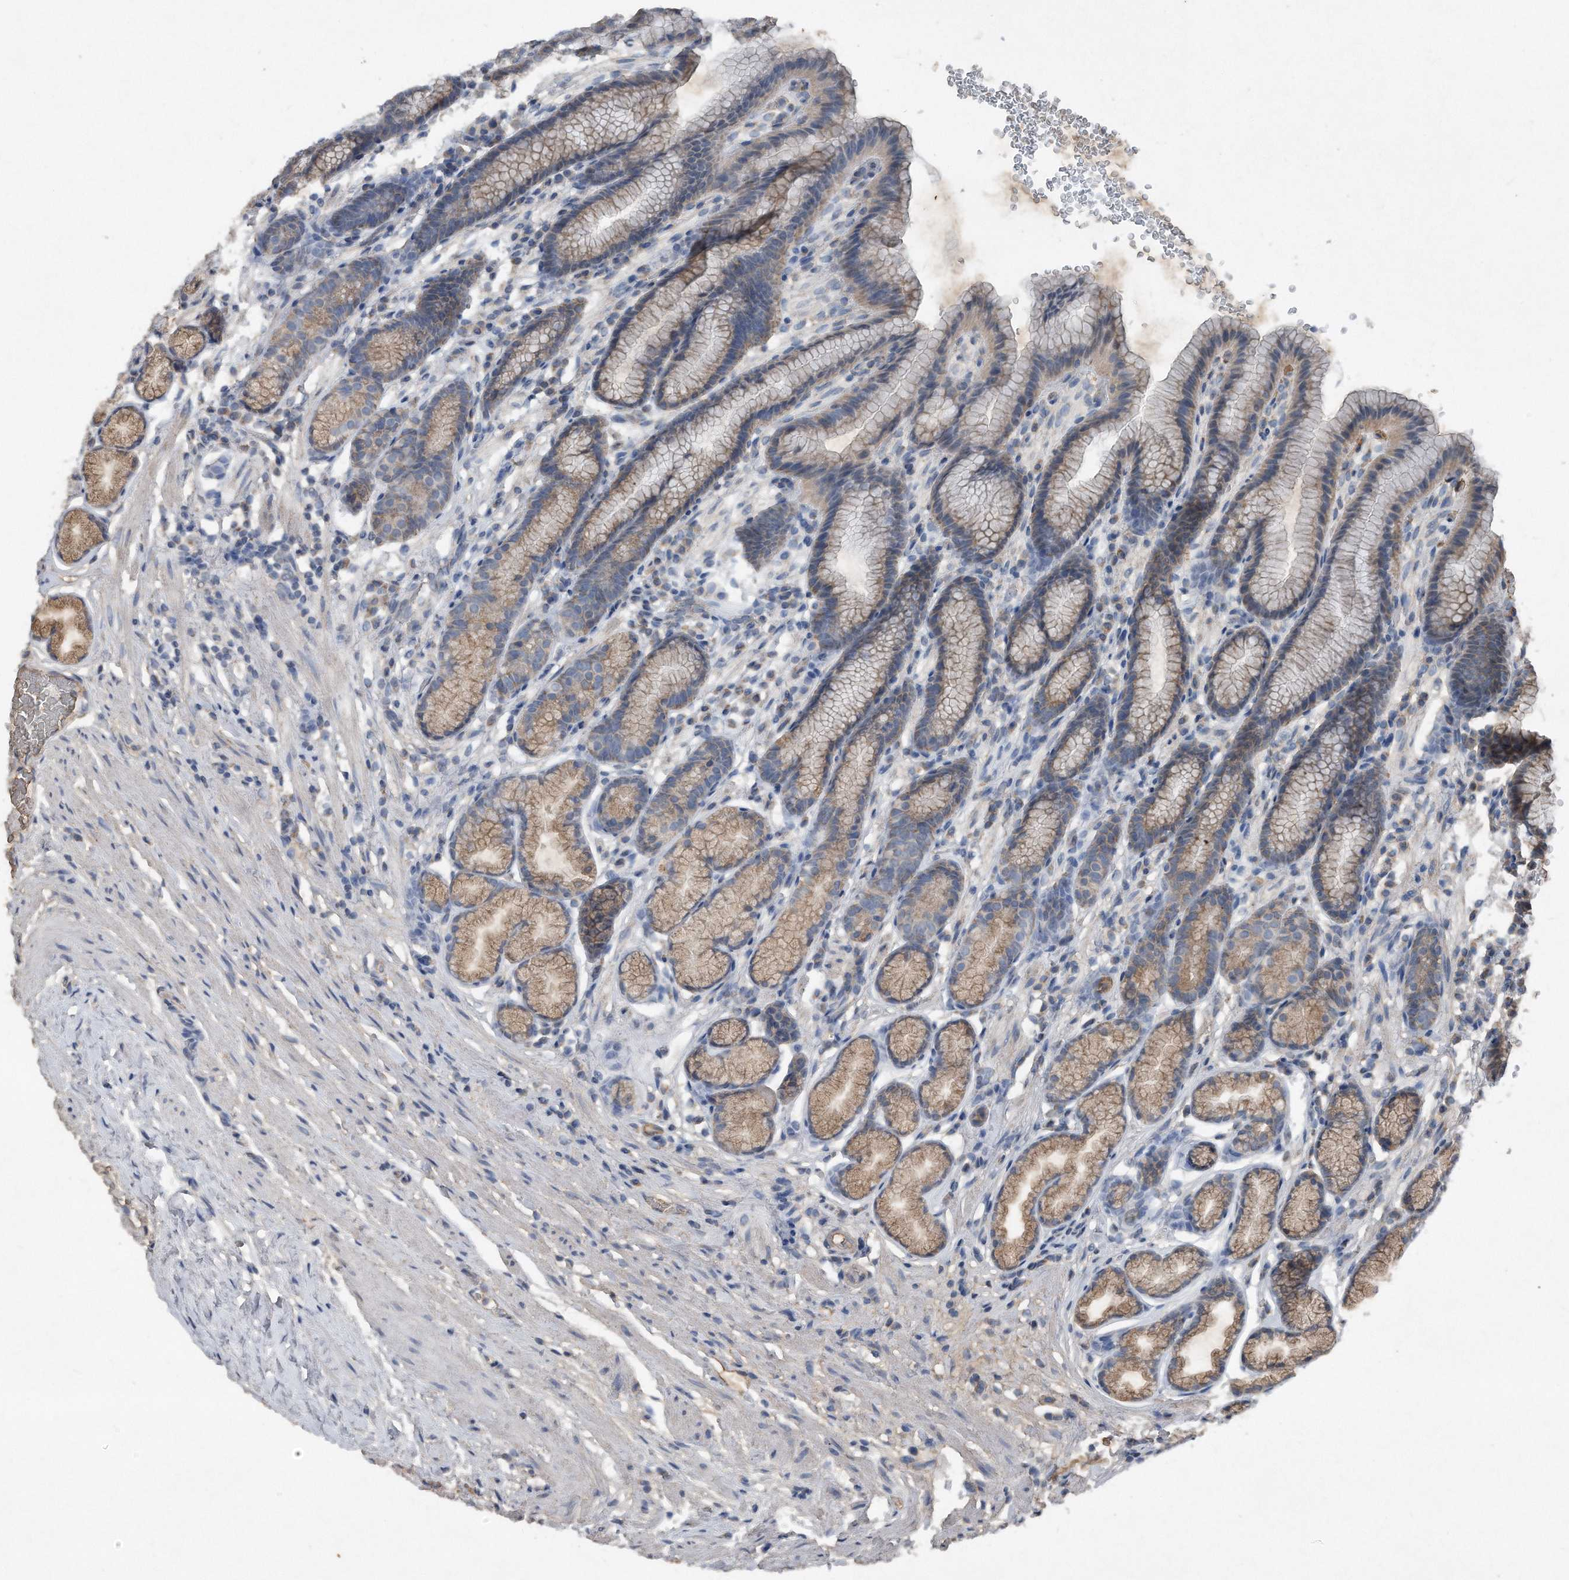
{"staining": {"intensity": "moderate", "quantity": "25%-75%", "location": "cytoplasmic/membranous"}, "tissue": "stomach", "cell_type": "Glandular cells", "image_type": "normal", "snomed": [{"axis": "morphology", "description": "Normal tissue, NOS"}, {"axis": "topography", "description": "Stomach"}], "caption": "Brown immunohistochemical staining in normal human stomach demonstrates moderate cytoplasmic/membranous positivity in about 25%-75% of glandular cells. Immunohistochemistry (ihc) stains the protein in brown and the nuclei are stained blue.", "gene": "SDHA", "patient": {"sex": "male", "age": 42}}